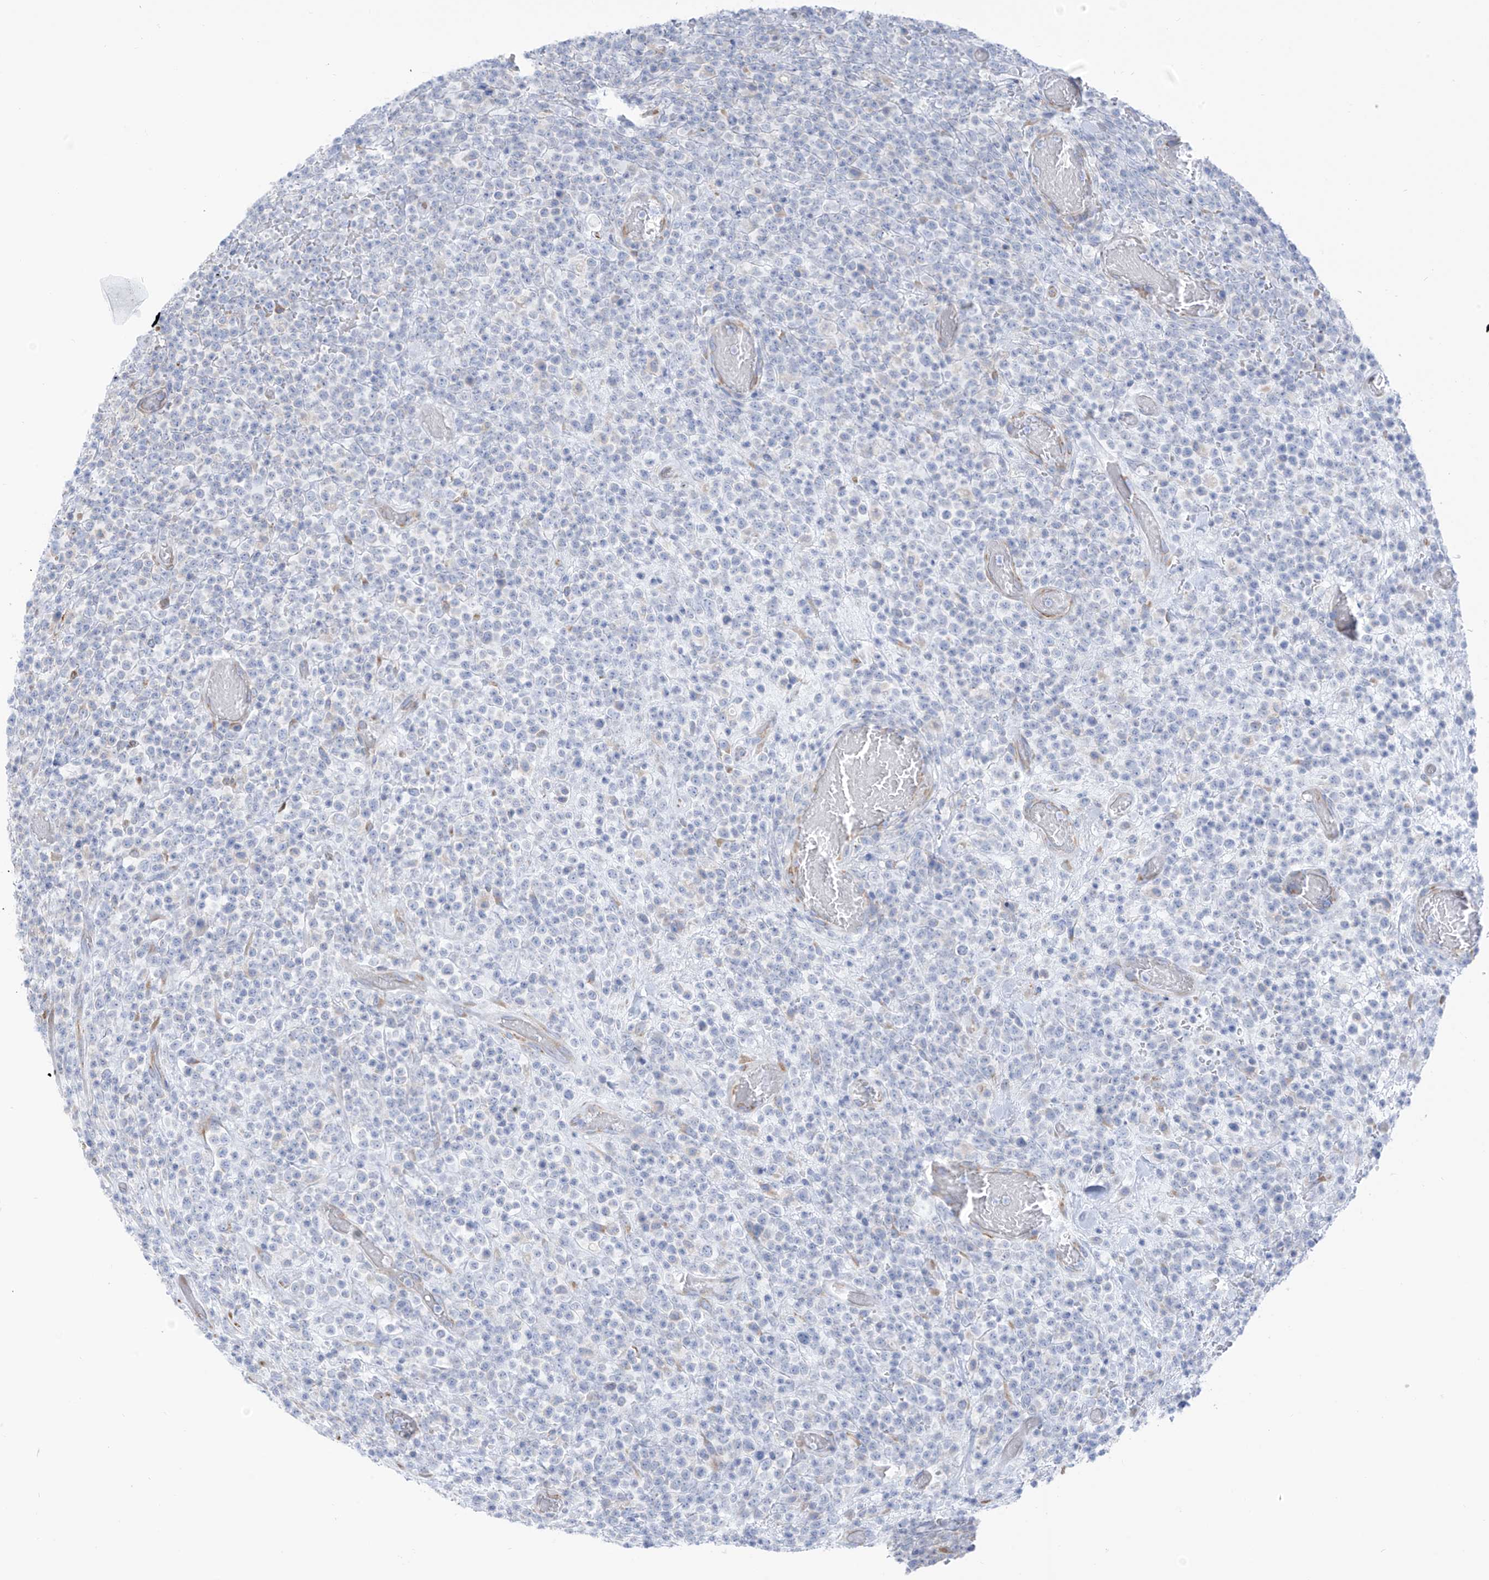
{"staining": {"intensity": "negative", "quantity": "none", "location": "none"}, "tissue": "lymphoma", "cell_type": "Tumor cells", "image_type": "cancer", "snomed": [{"axis": "morphology", "description": "Malignant lymphoma, non-Hodgkin's type, High grade"}, {"axis": "topography", "description": "Colon"}], "caption": "Lymphoma was stained to show a protein in brown. There is no significant expression in tumor cells.", "gene": "RCN2", "patient": {"sex": "female", "age": 53}}